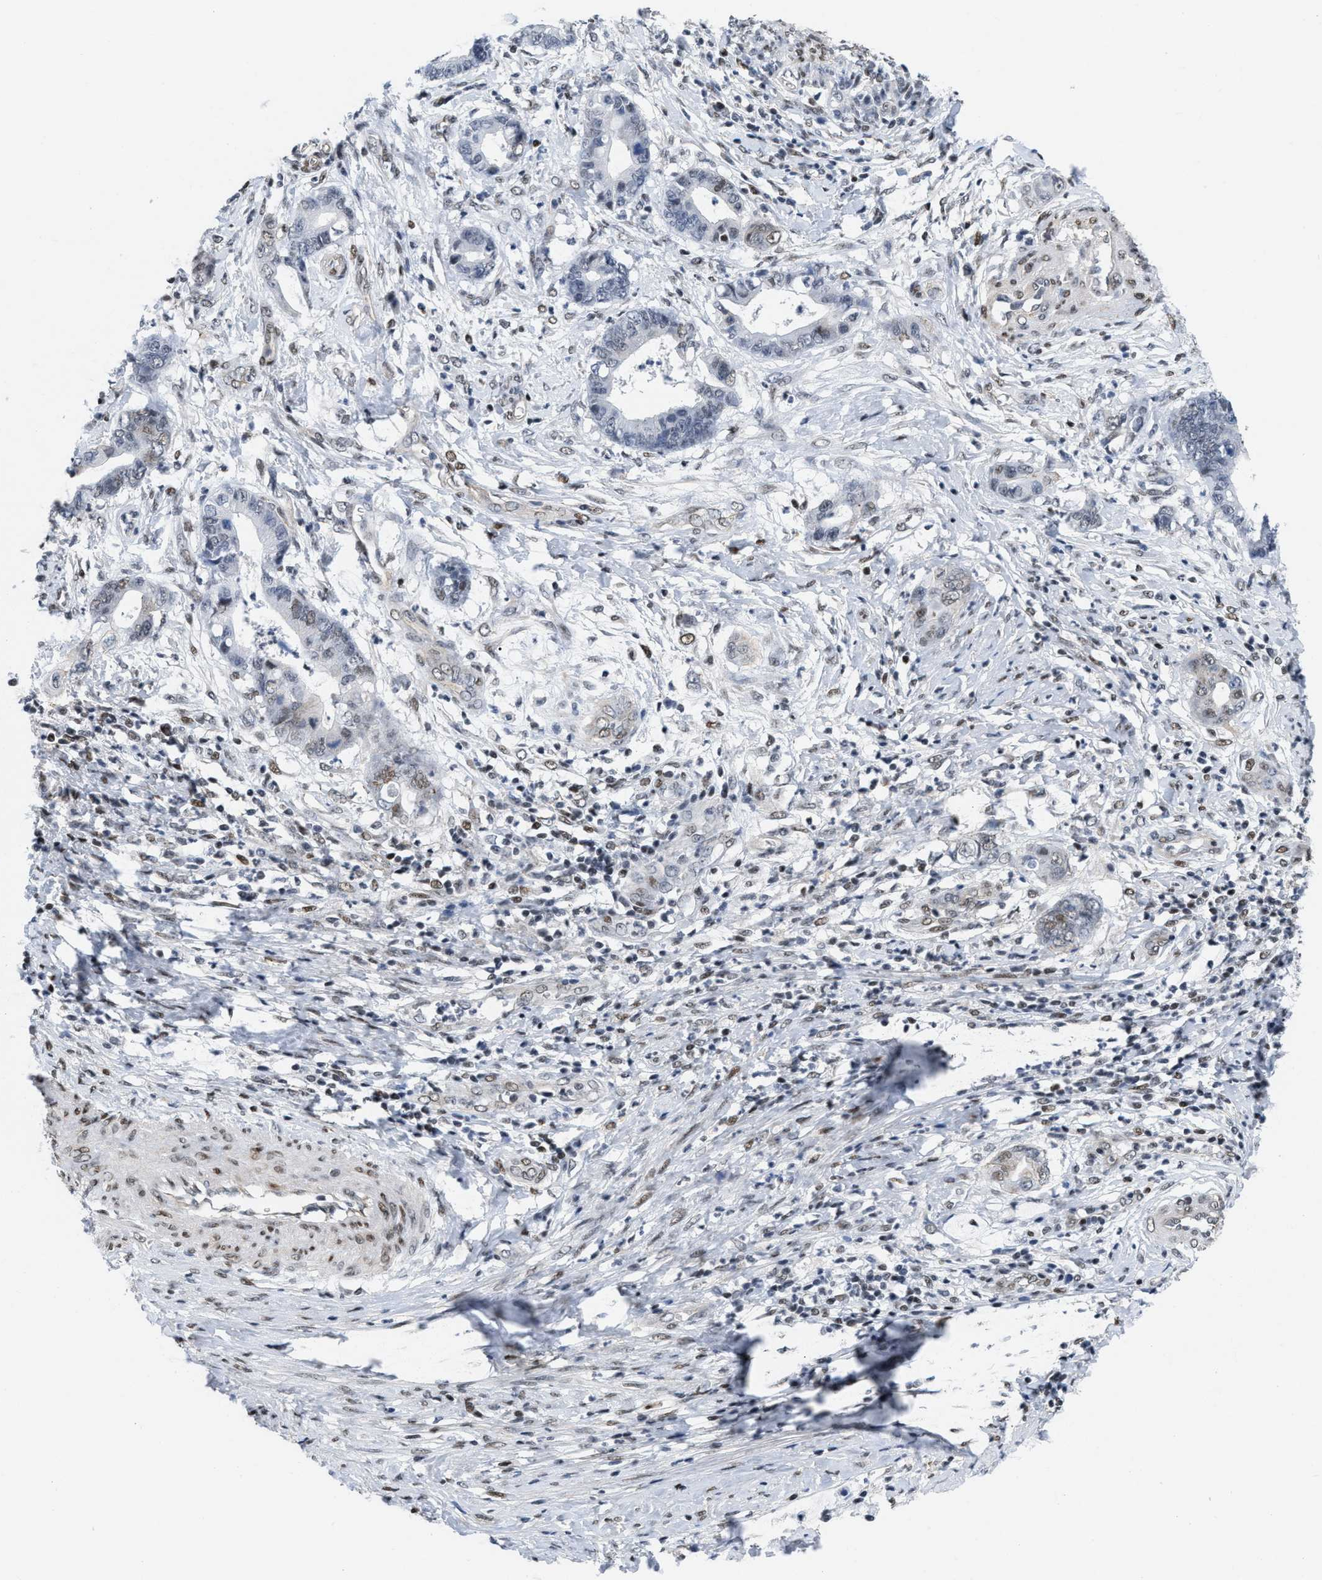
{"staining": {"intensity": "weak", "quantity": "<25%", "location": "nuclear"}, "tissue": "cervical cancer", "cell_type": "Tumor cells", "image_type": "cancer", "snomed": [{"axis": "morphology", "description": "Adenocarcinoma, NOS"}, {"axis": "topography", "description": "Cervix"}], "caption": "Cervical cancer was stained to show a protein in brown. There is no significant positivity in tumor cells. (DAB (3,3'-diaminobenzidine) IHC visualized using brightfield microscopy, high magnification).", "gene": "MIER1", "patient": {"sex": "female", "age": 44}}